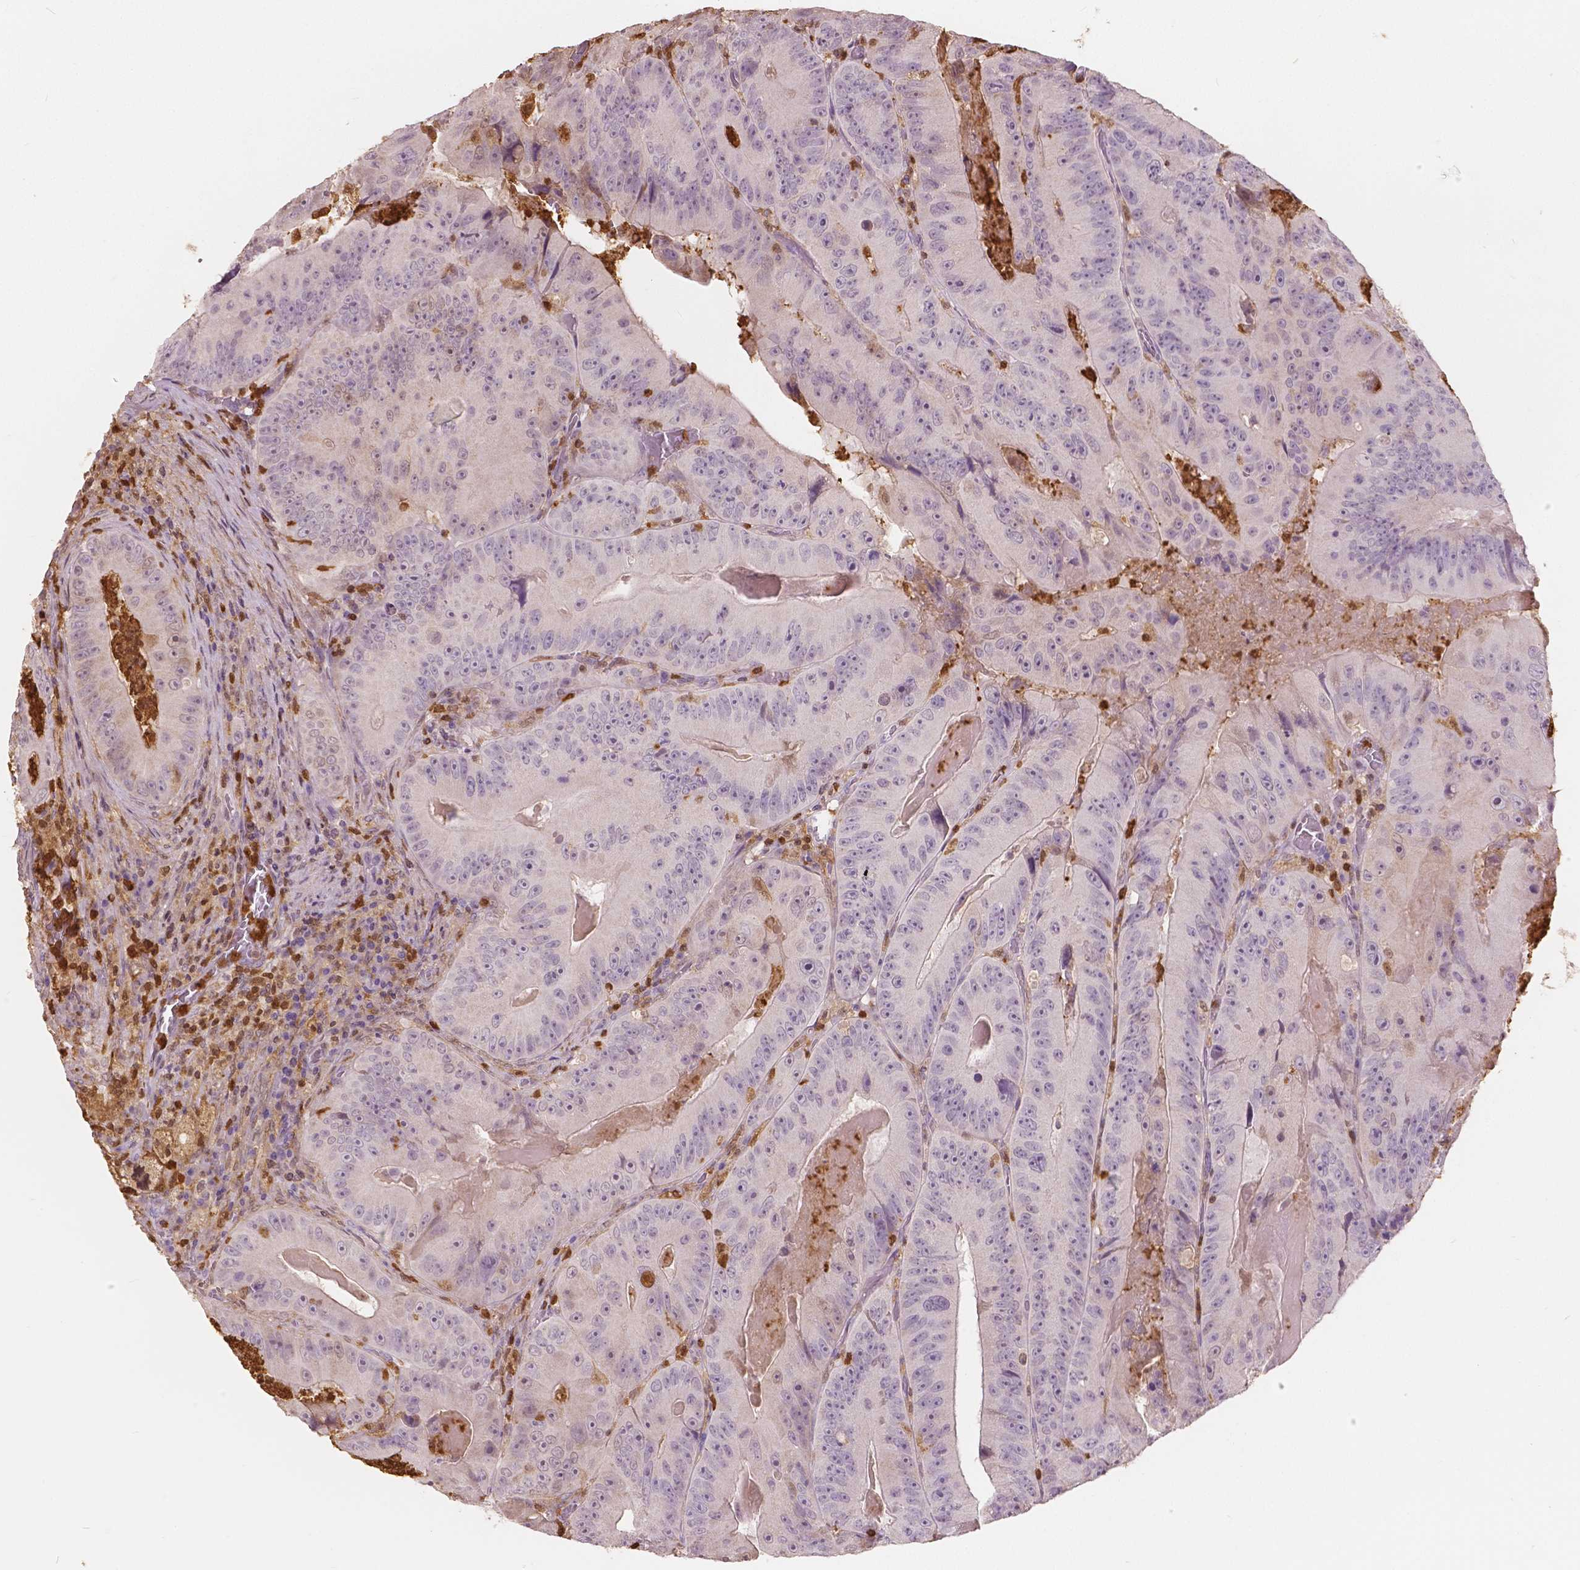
{"staining": {"intensity": "negative", "quantity": "none", "location": "none"}, "tissue": "colorectal cancer", "cell_type": "Tumor cells", "image_type": "cancer", "snomed": [{"axis": "morphology", "description": "Adenocarcinoma, NOS"}, {"axis": "topography", "description": "Colon"}], "caption": "A photomicrograph of human colorectal cancer (adenocarcinoma) is negative for staining in tumor cells.", "gene": "S100A4", "patient": {"sex": "female", "age": 86}}